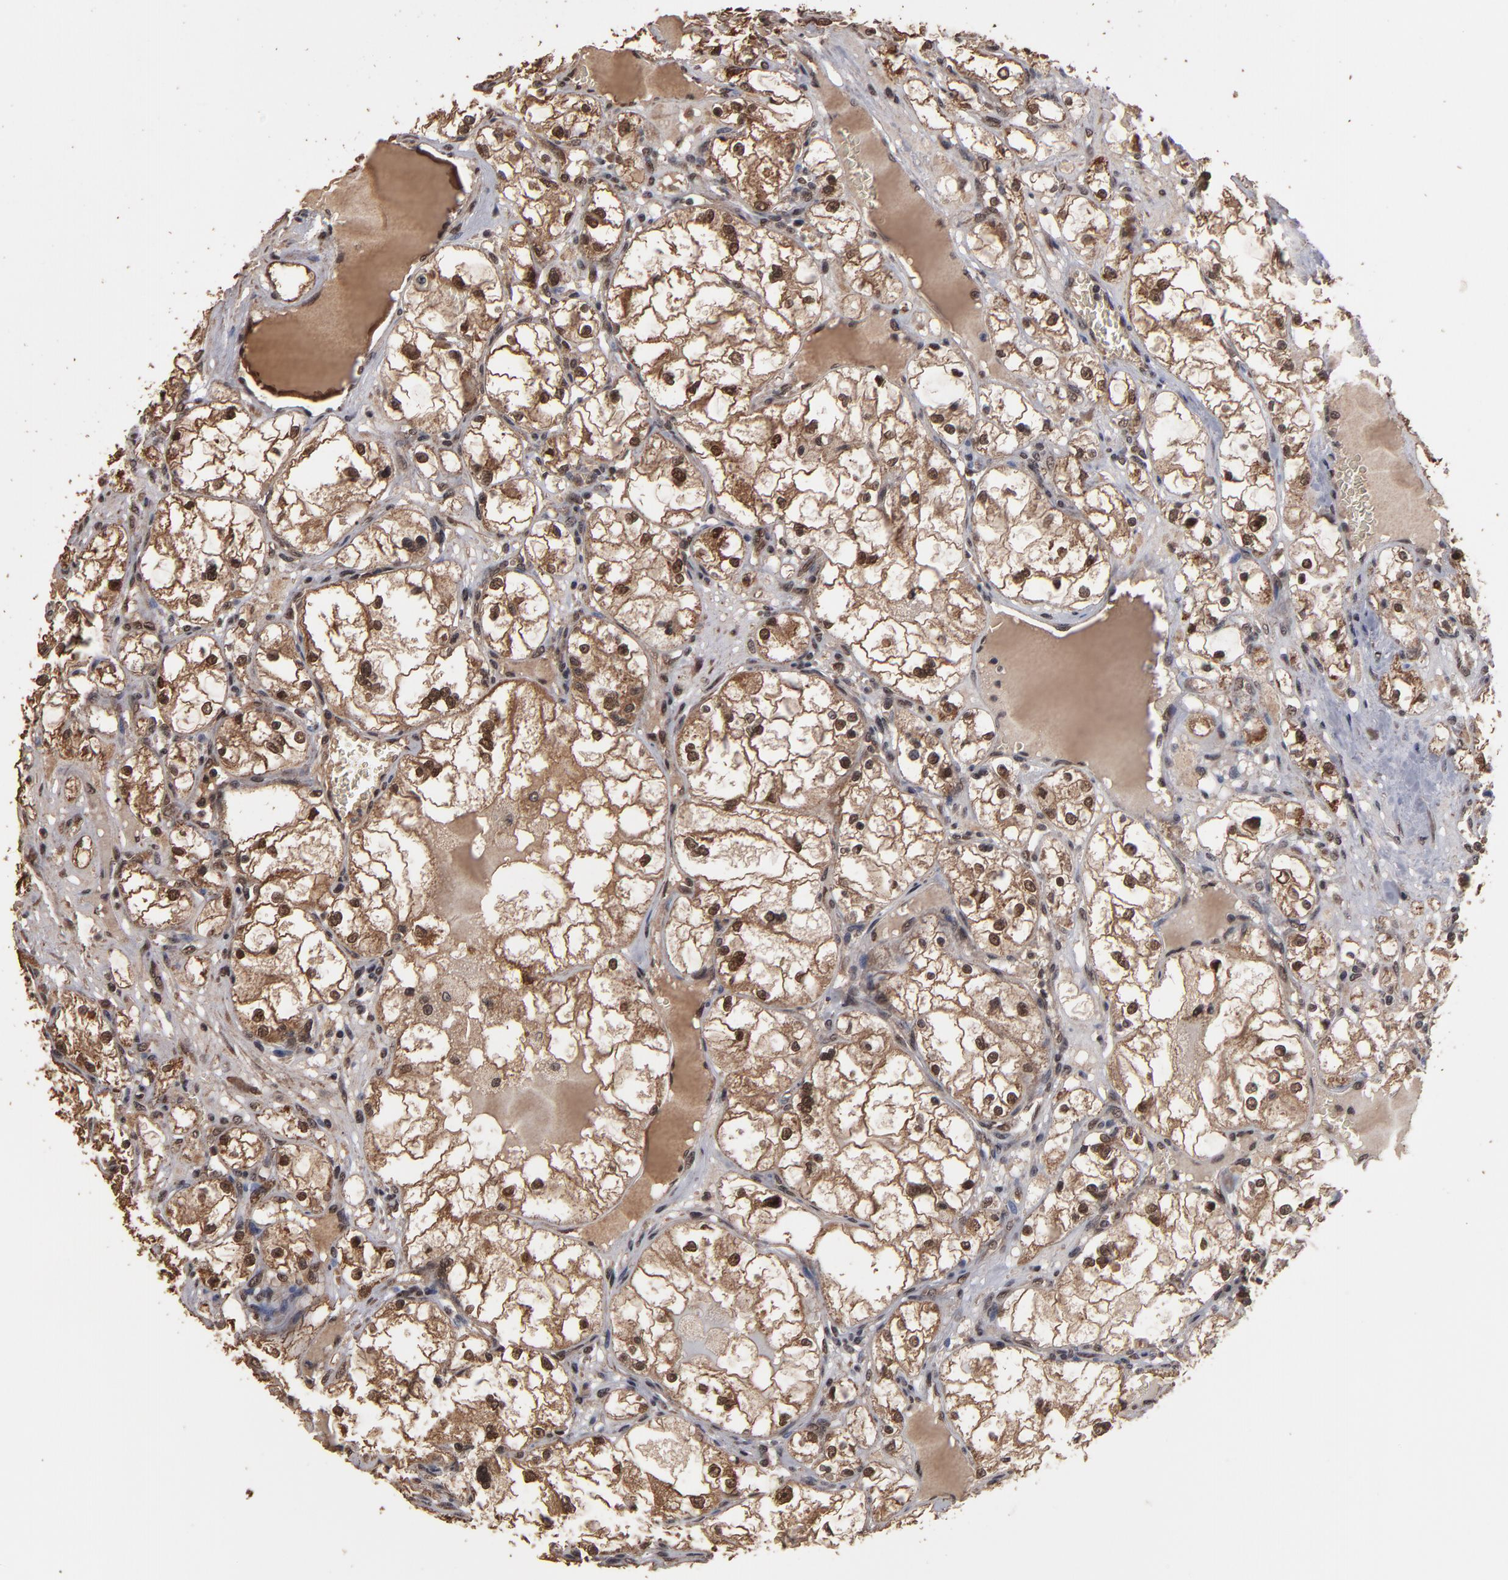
{"staining": {"intensity": "weak", "quantity": ">75%", "location": "cytoplasmic/membranous,nuclear"}, "tissue": "renal cancer", "cell_type": "Tumor cells", "image_type": "cancer", "snomed": [{"axis": "morphology", "description": "Adenocarcinoma, NOS"}, {"axis": "topography", "description": "Kidney"}], "caption": "Immunohistochemical staining of human renal cancer demonstrates weak cytoplasmic/membranous and nuclear protein staining in approximately >75% of tumor cells.", "gene": "NXF2B", "patient": {"sex": "male", "age": 61}}